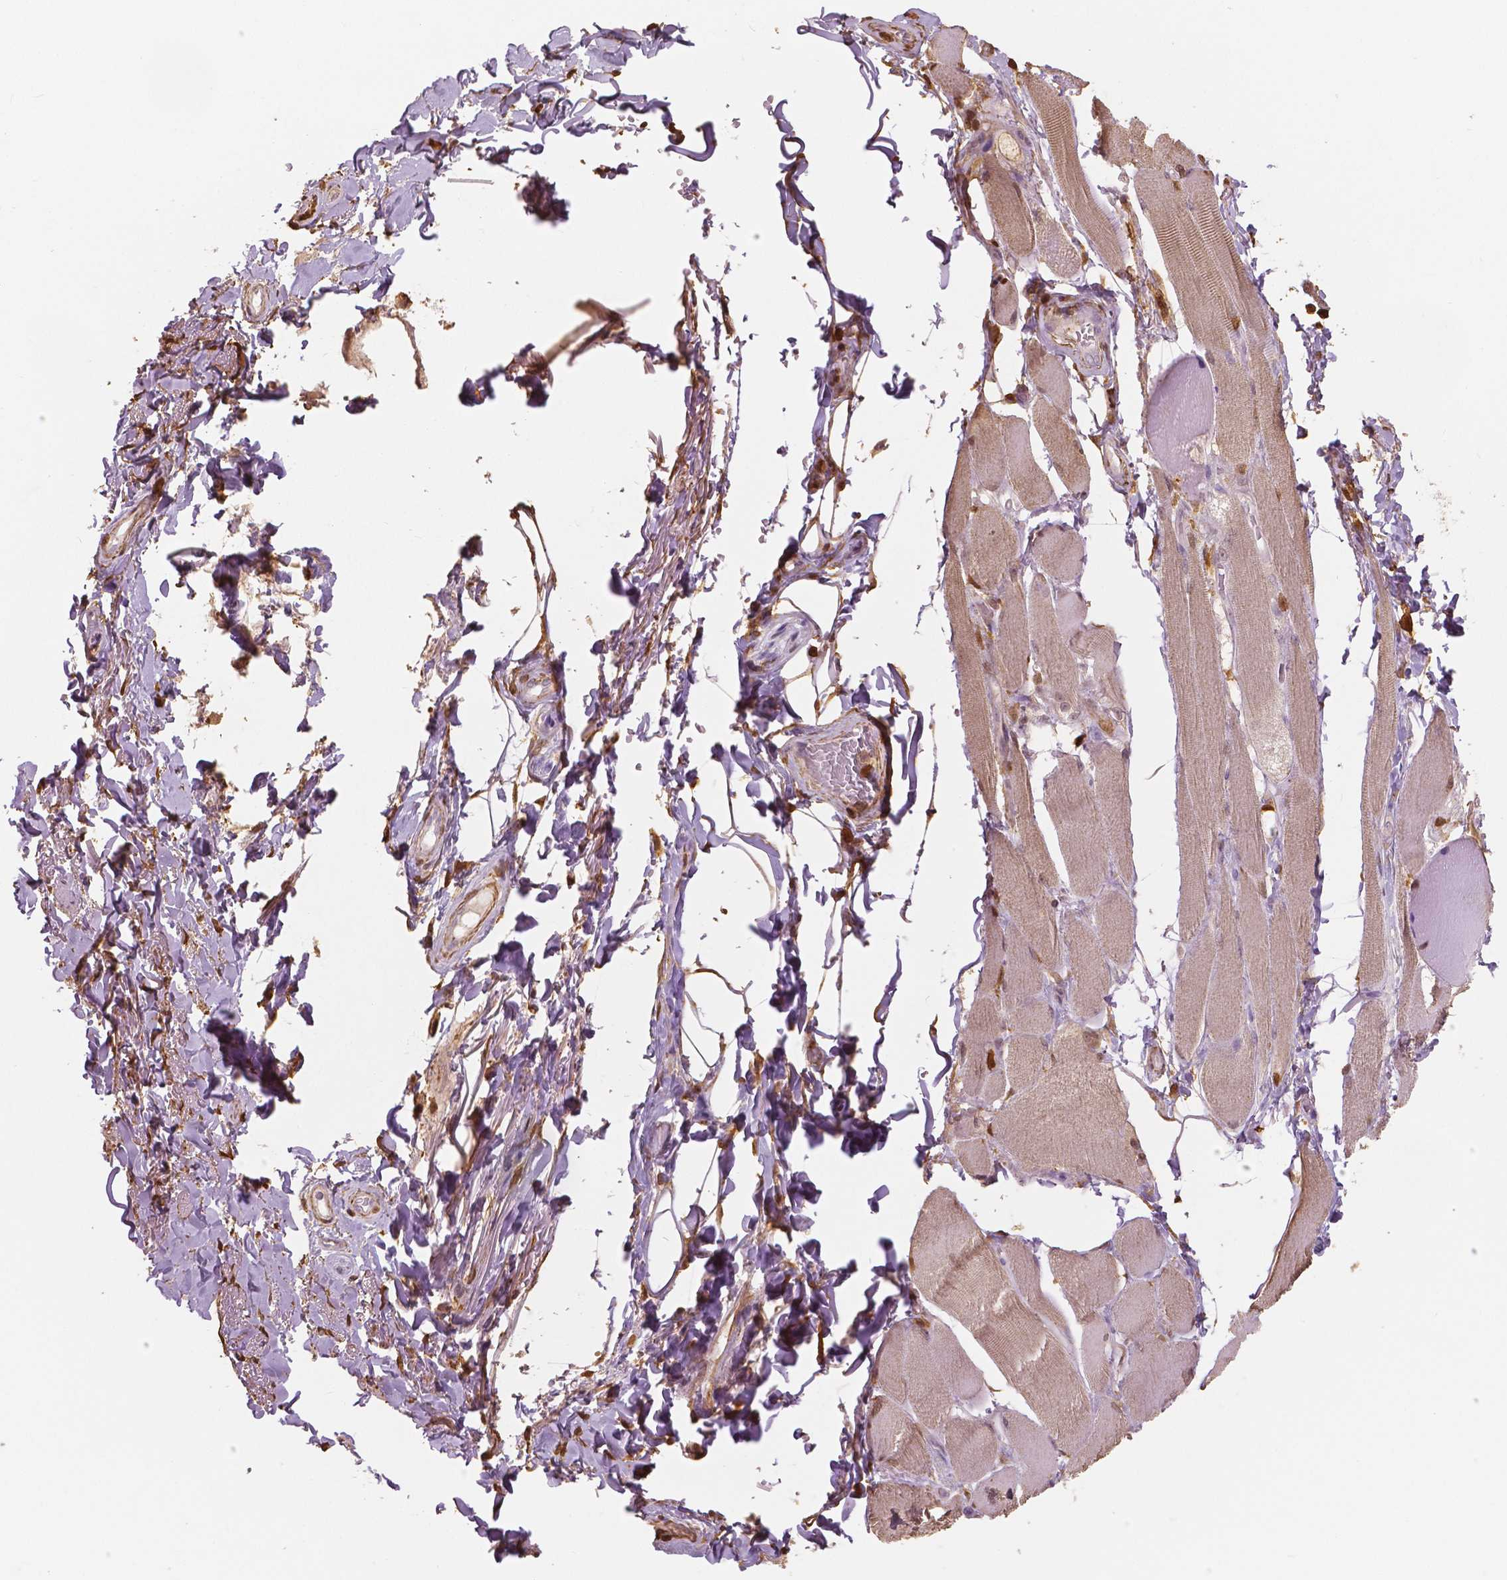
{"staining": {"intensity": "weak", "quantity": "25%-75%", "location": "cytoplasmic/membranous"}, "tissue": "skeletal muscle", "cell_type": "Myocytes", "image_type": "normal", "snomed": [{"axis": "morphology", "description": "Normal tissue, NOS"}, {"axis": "topography", "description": "Skeletal muscle"}, {"axis": "topography", "description": "Anal"}, {"axis": "topography", "description": "Peripheral nerve tissue"}], "caption": "The photomicrograph shows staining of unremarkable skeletal muscle, revealing weak cytoplasmic/membranous protein staining (brown color) within myocytes. The staining was performed using DAB to visualize the protein expression in brown, while the nuclei were stained in blue with hematoxylin (Magnification: 20x).", "gene": "S100A4", "patient": {"sex": "male", "age": 53}}